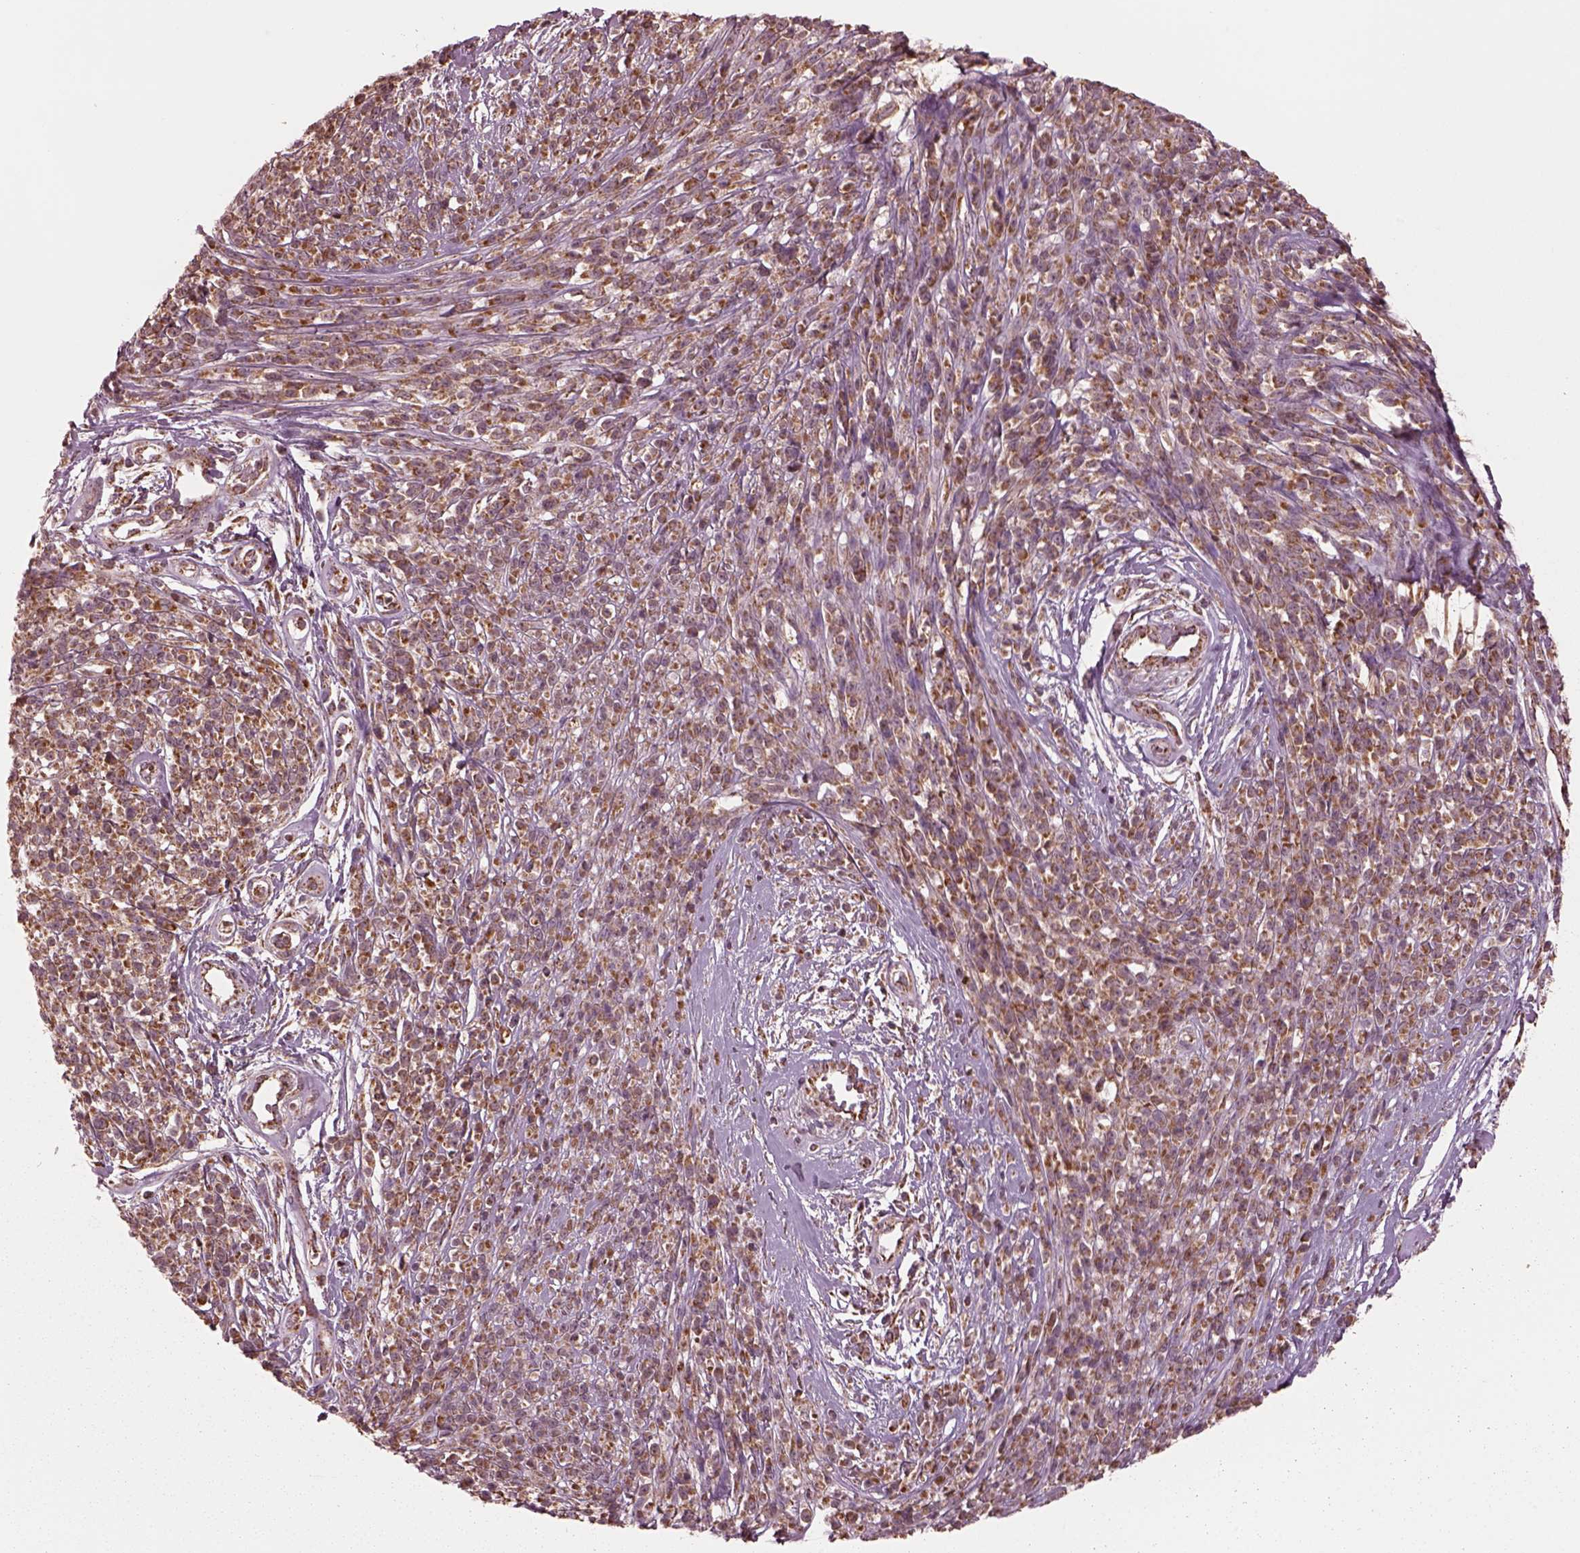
{"staining": {"intensity": "moderate", "quantity": "25%-75%", "location": "cytoplasmic/membranous"}, "tissue": "melanoma", "cell_type": "Tumor cells", "image_type": "cancer", "snomed": [{"axis": "morphology", "description": "Malignant melanoma, NOS"}, {"axis": "topography", "description": "Skin"}, {"axis": "topography", "description": "Skin of trunk"}], "caption": "A histopathology image of human melanoma stained for a protein shows moderate cytoplasmic/membranous brown staining in tumor cells.", "gene": "NDUFB10", "patient": {"sex": "male", "age": 74}}